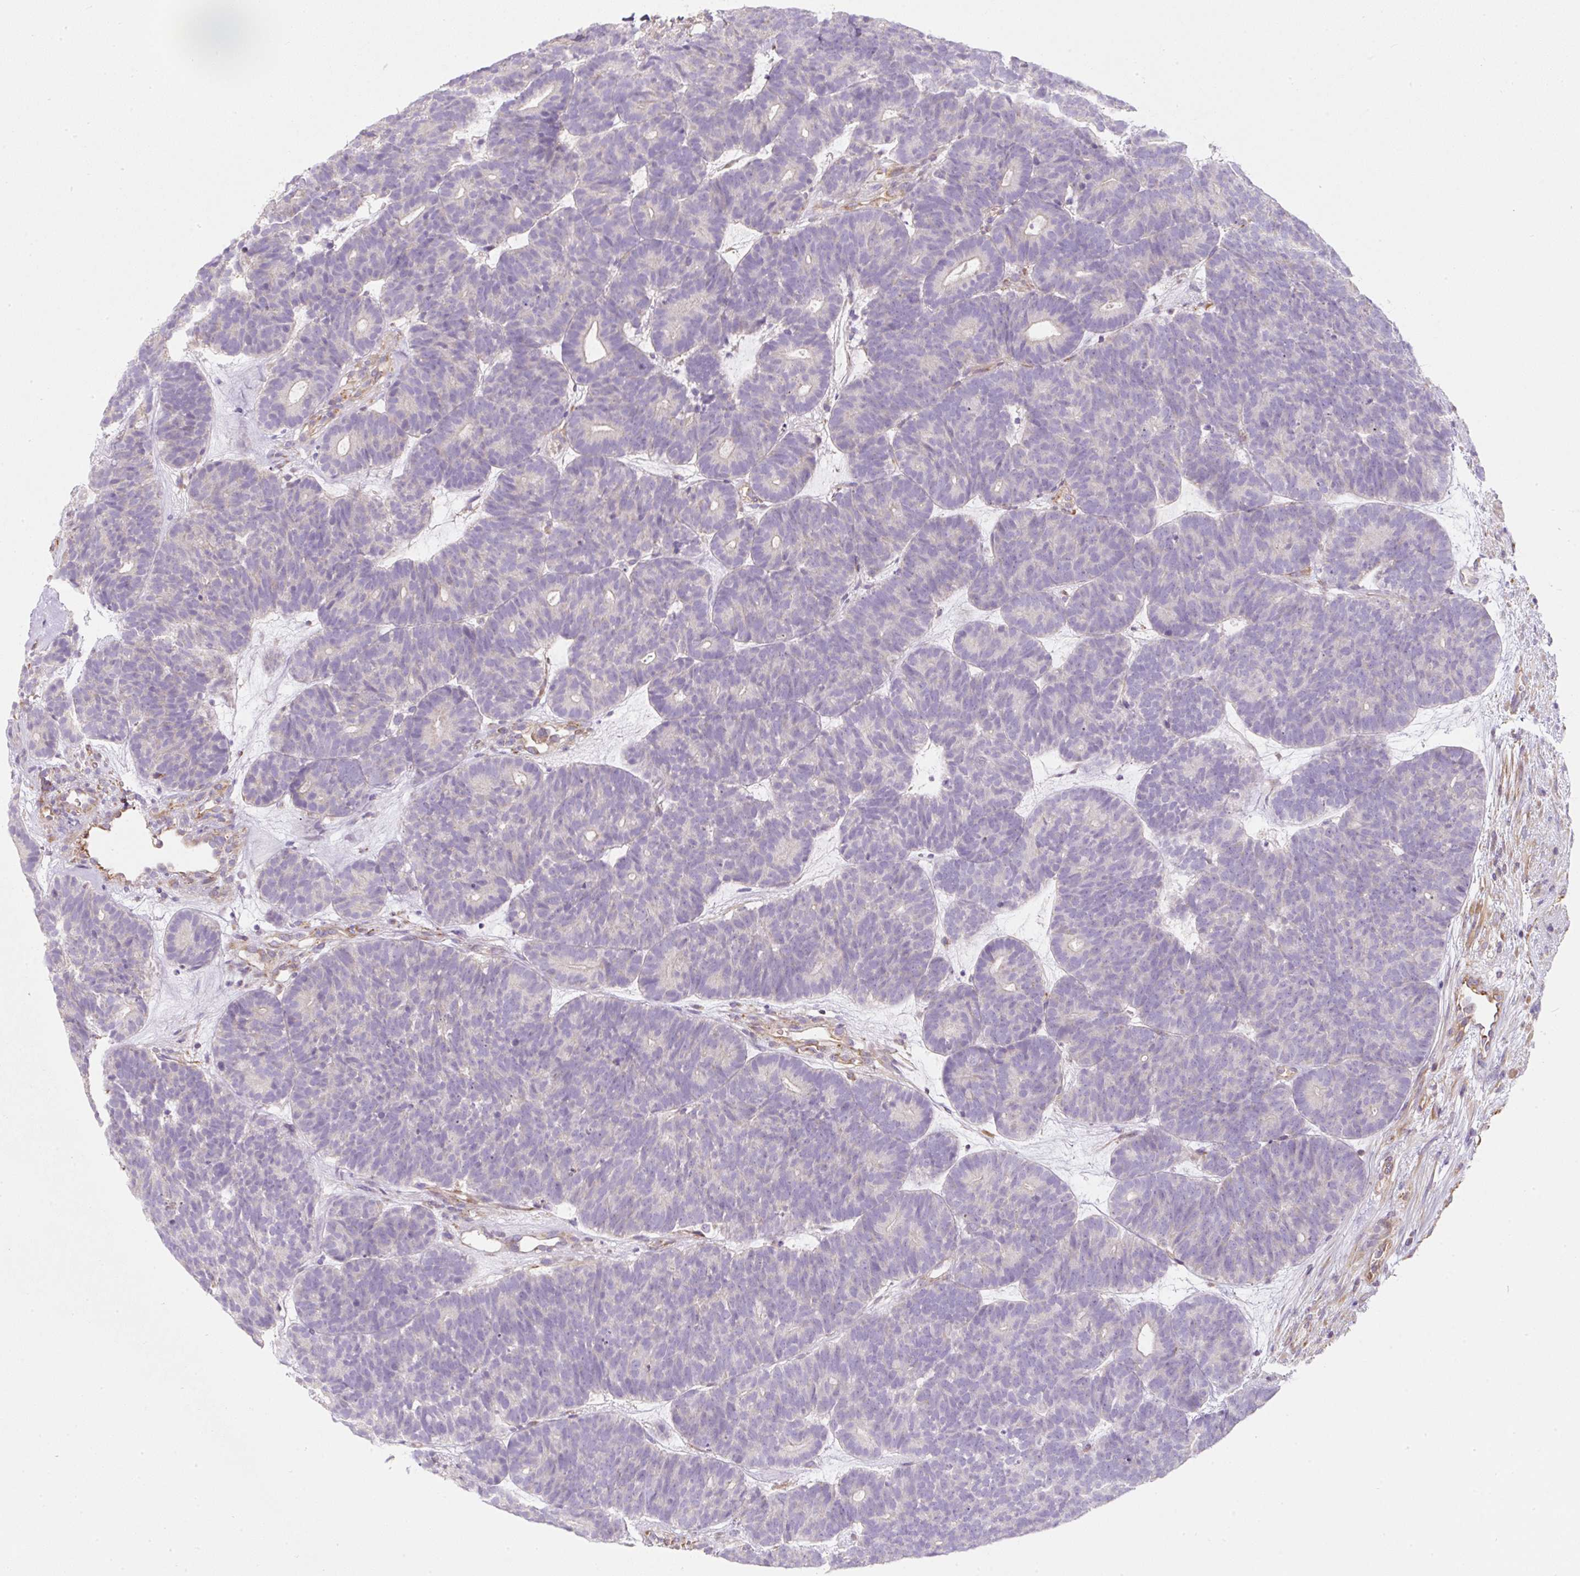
{"staining": {"intensity": "negative", "quantity": "none", "location": "none"}, "tissue": "head and neck cancer", "cell_type": "Tumor cells", "image_type": "cancer", "snomed": [{"axis": "morphology", "description": "Adenocarcinoma, NOS"}, {"axis": "topography", "description": "Head-Neck"}], "caption": "Human adenocarcinoma (head and neck) stained for a protein using immunohistochemistry (IHC) reveals no expression in tumor cells.", "gene": "ERAP2", "patient": {"sex": "female", "age": 81}}